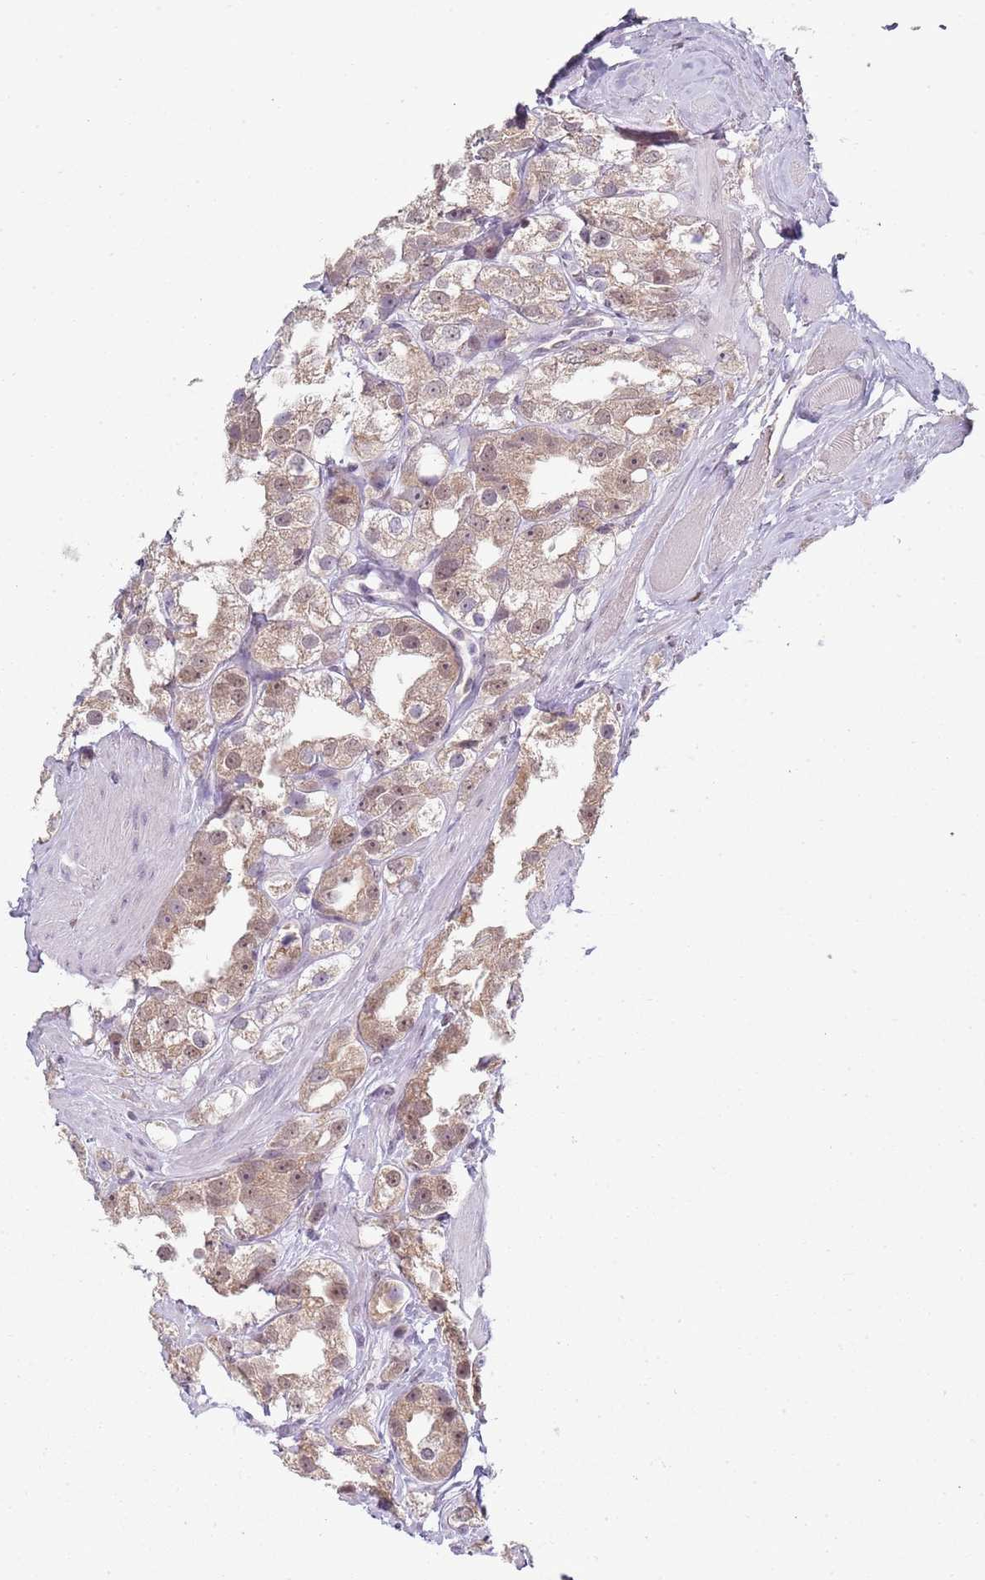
{"staining": {"intensity": "weak", "quantity": ">75%", "location": "cytoplasmic/membranous"}, "tissue": "prostate cancer", "cell_type": "Tumor cells", "image_type": "cancer", "snomed": [{"axis": "morphology", "description": "Adenocarcinoma, NOS"}, {"axis": "topography", "description": "Prostate"}], "caption": "Weak cytoplasmic/membranous expression is appreciated in about >75% of tumor cells in prostate cancer. The staining is performed using DAB brown chromogen to label protein expression. The nuclei are counter-stained blue using hematoxylin.", "gene": "SMARCAL1", "patient": {"sex": "male", "age": 79}}